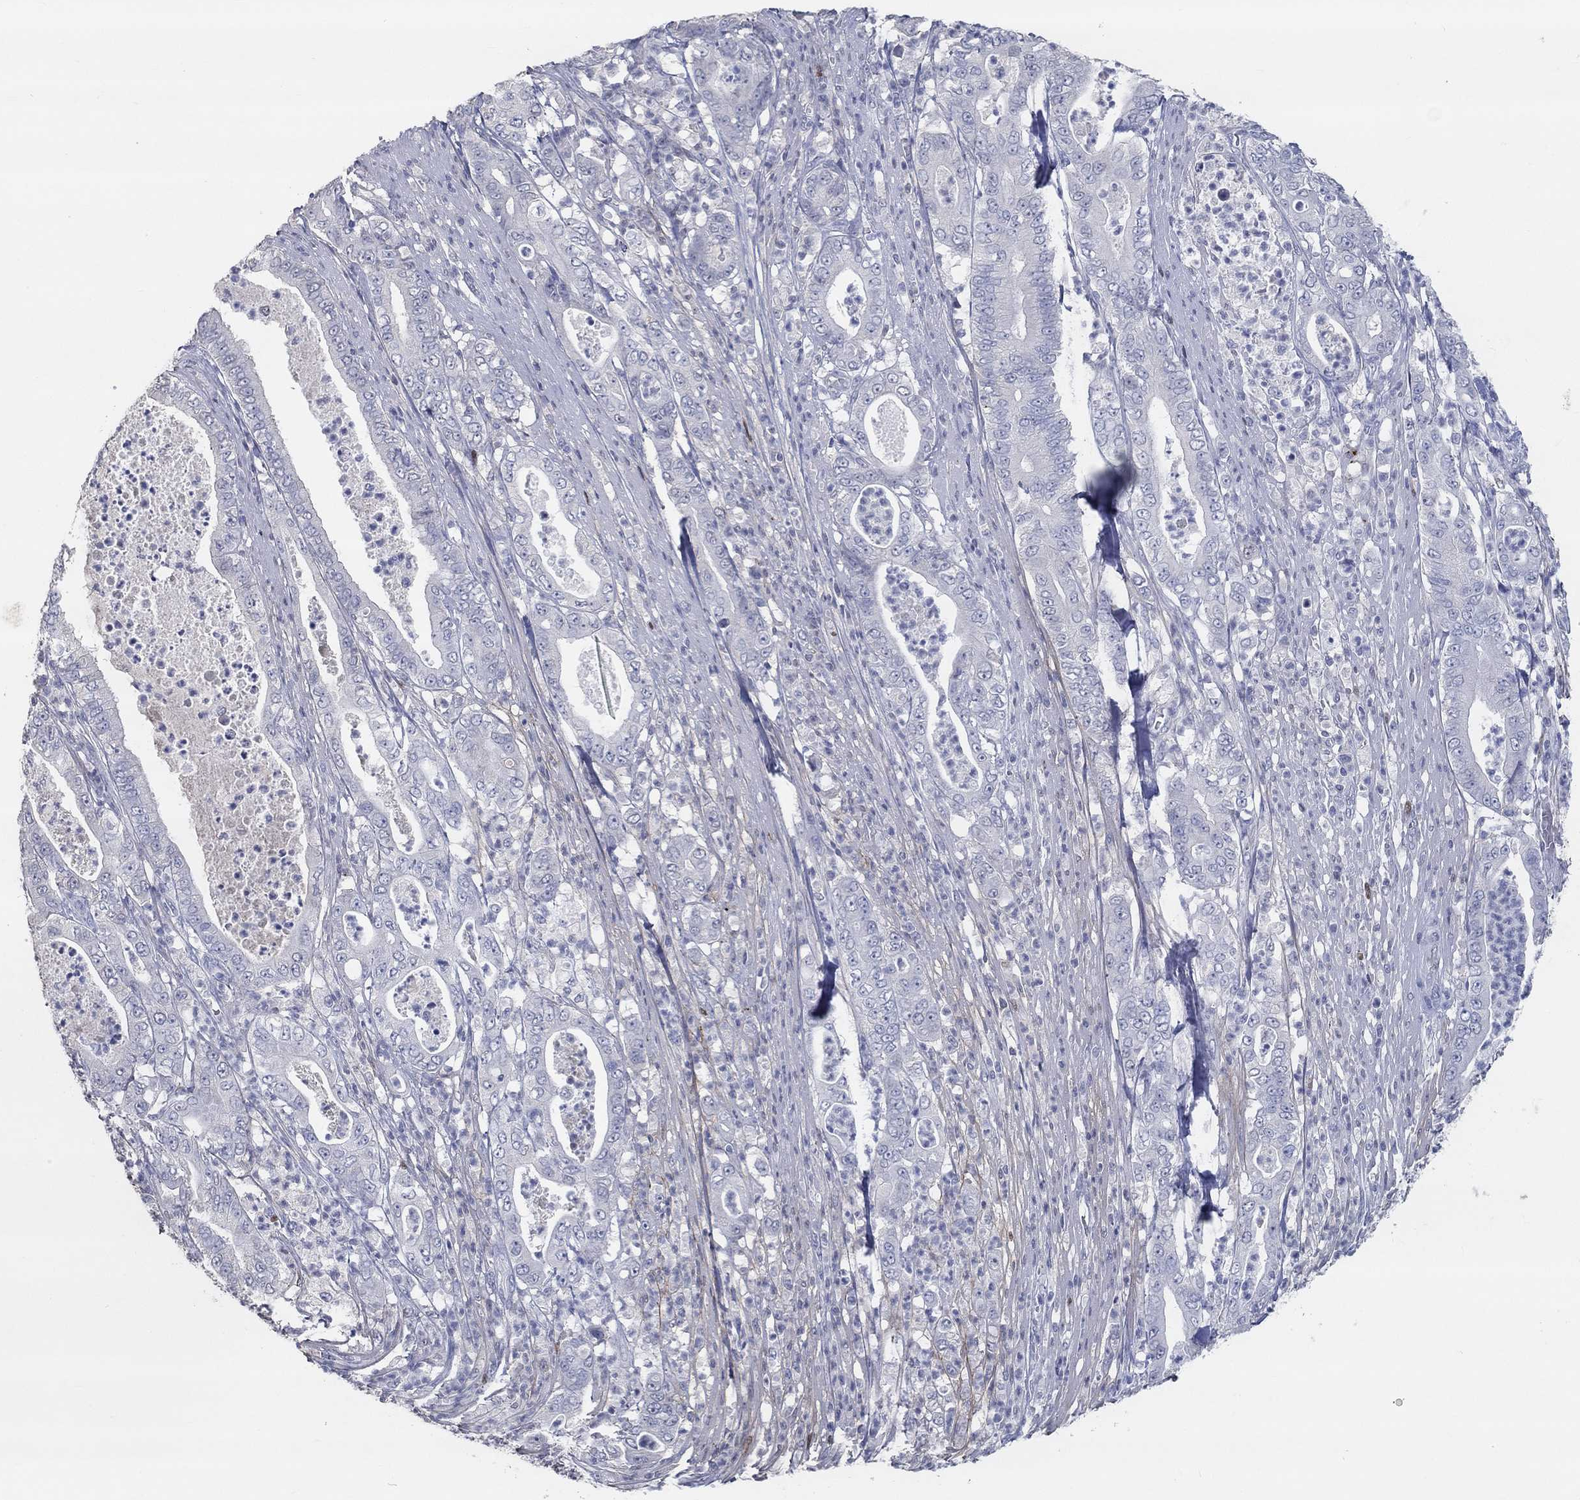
{"staining": {"intensity": "negative", "quantity": "none", "location": "none"}, "tissue": "pancreatic cancer", "cell_type": "Tumor cells", "image_type": "cancer", "snomed": [{"axis": "morphology", "description": "Adenocarcinoma, NOS"}, {"axis": "topography", "description": "Pancreas"}], "caption": "A high-resolution micrograph shows IHC staining of pancreatic adenocarcinoma, which exhibits no significant positivity in tumor cells.", "gene": "FGF2", "patient": {"sex": "male", "age": 71}}